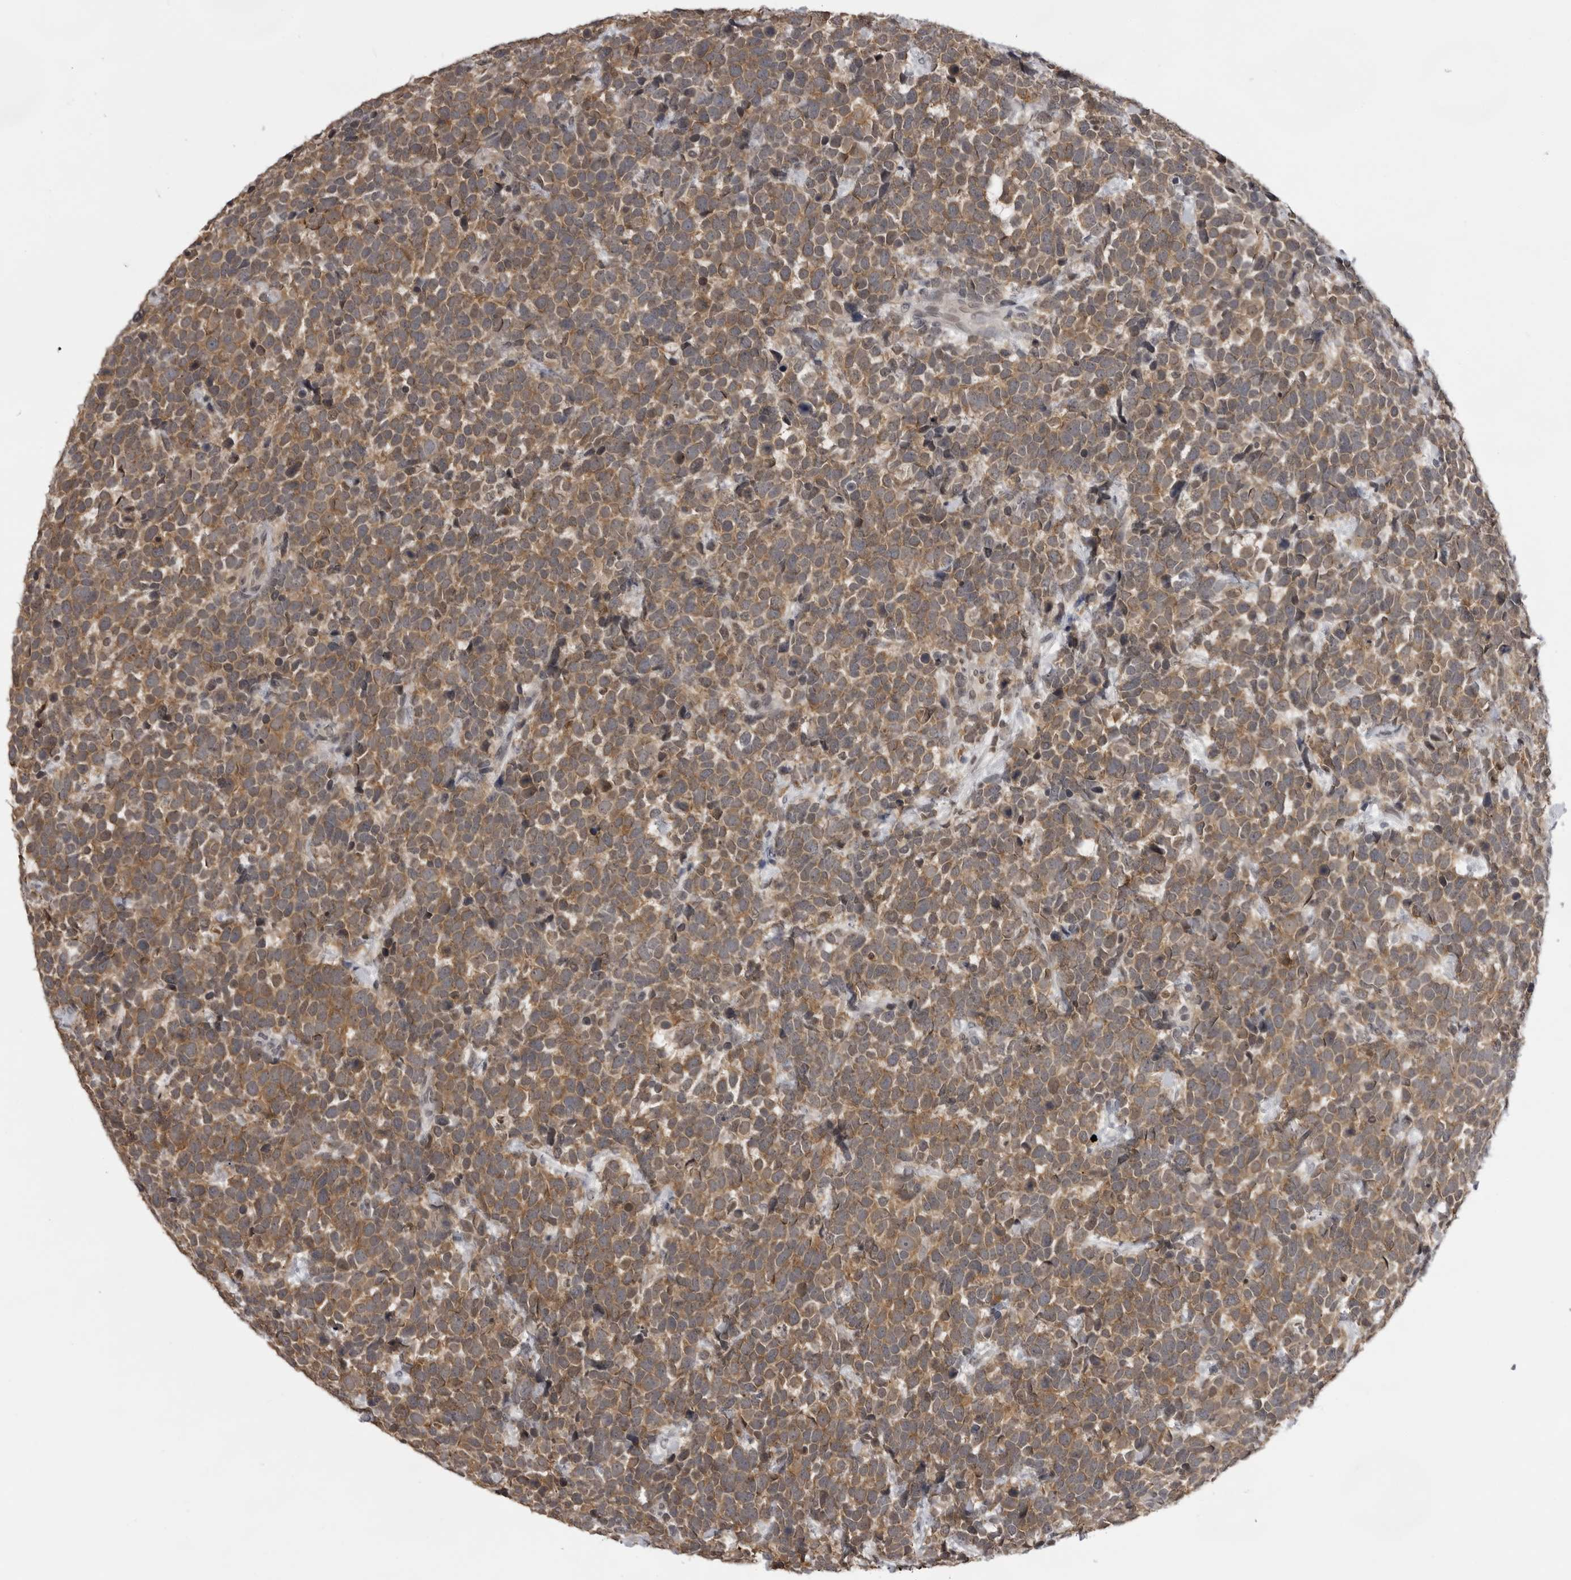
{"staining": {"intensity": "moderate", "quantity": ">75%", "location": "cytoplasmic/membranous"}, "tissue": "urothelial cancer", "cell_type": "Tumor cells", "image_type": "cancer", "snomed": [{"axis": "morphology", "description": "Urothelial carcinoma, High grade"}, {"axis": "topography", "description": "Urinary bladder"}], "caption": "Immunohistochemistry photomicrograph of neoplastic tissue: human urothelial cancer stained using immunohistochemistry displays medium levels of moderate protein expression localized specifically in the cytoplasmic/membranous of tumor cells, appearing as a cytoplasmic/membranous brown color.", "gene": "PDCL3", "patient": {"sex": "female", "age": 82}}